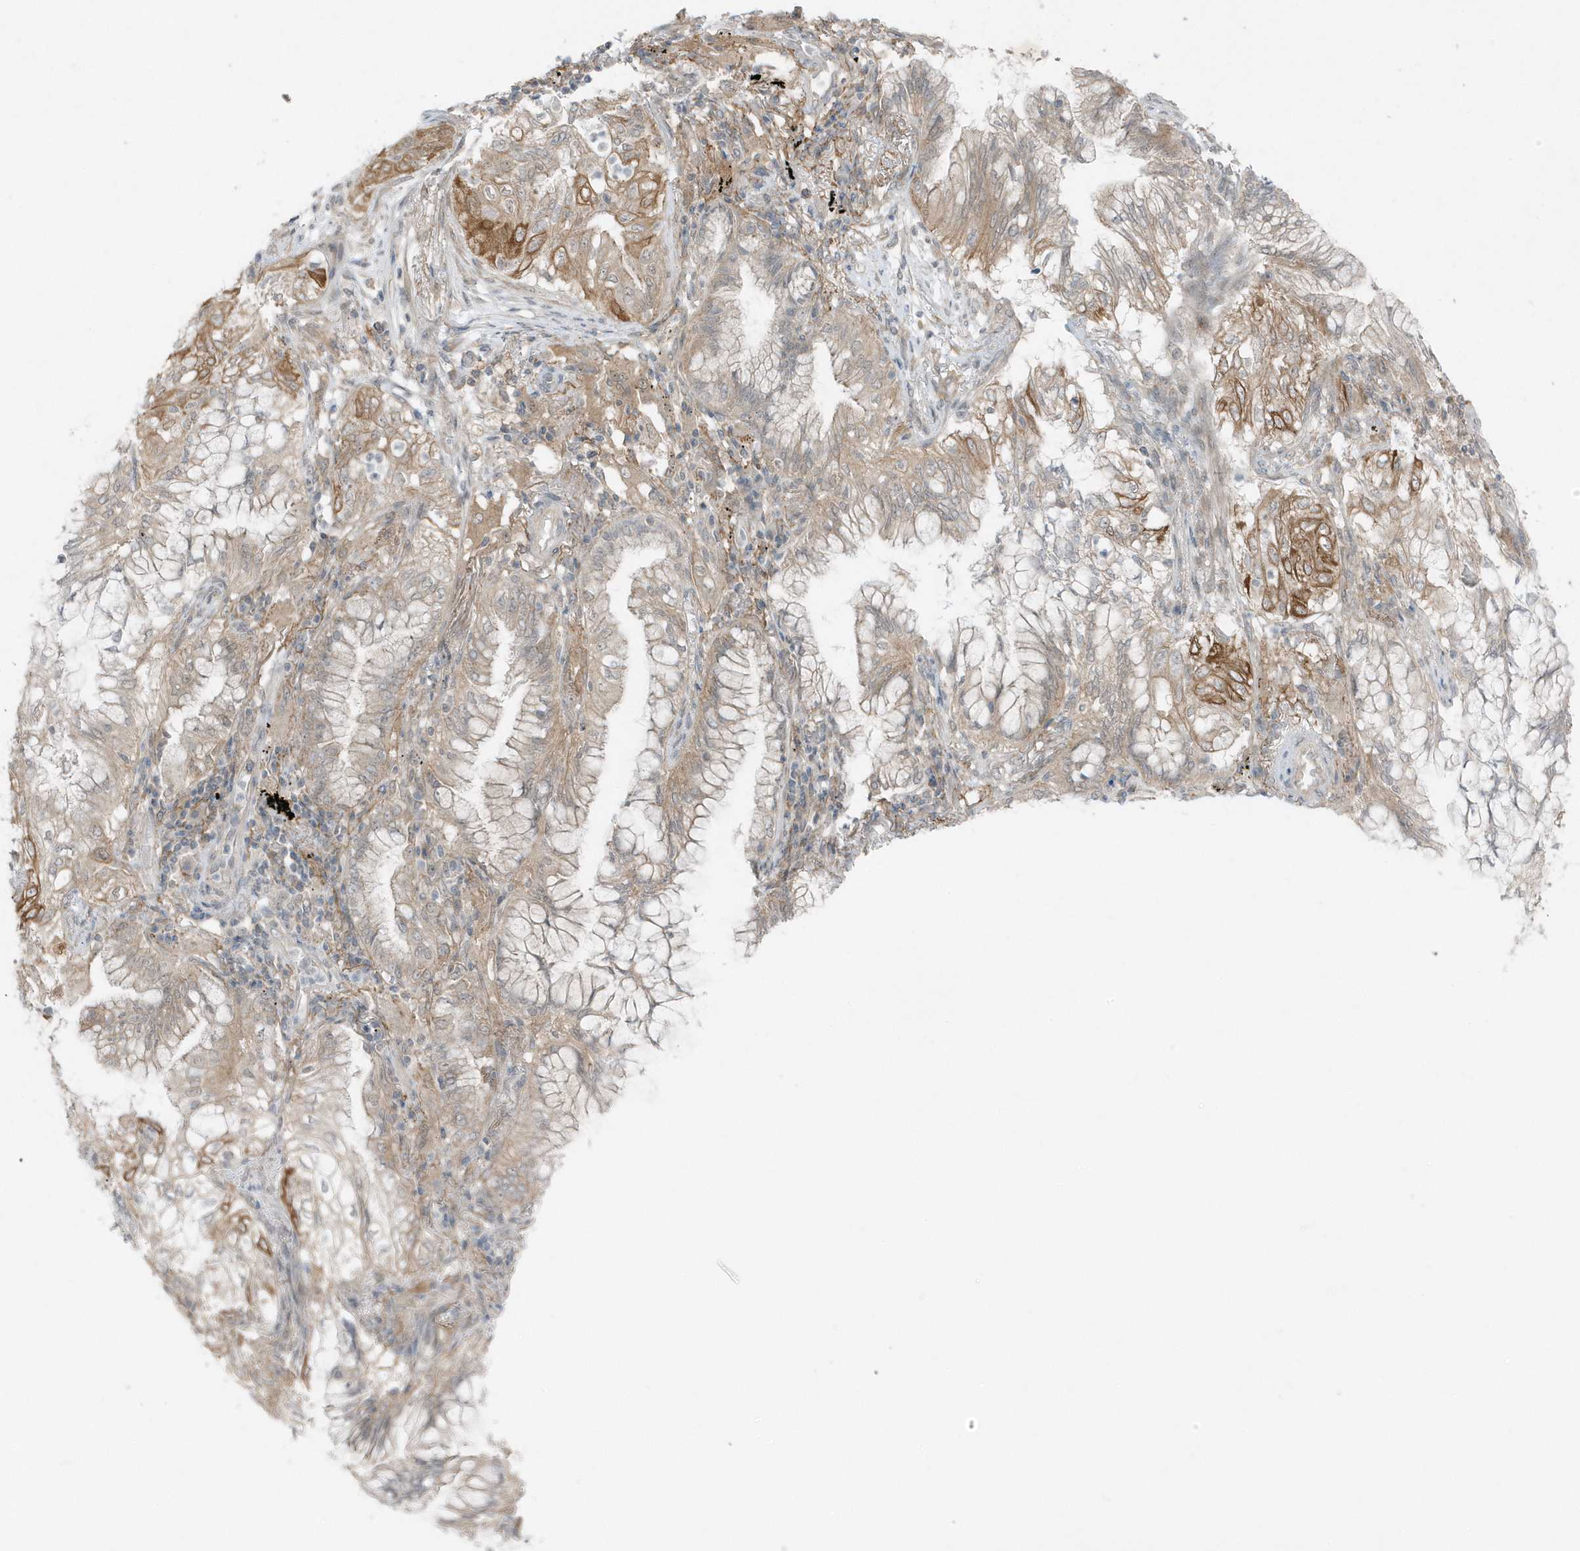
{"staining": {"intensity": "moderate", "quantity": "<25%", "location": "cytoplasmic/membranous"}, "tissue": "lung cancer", "cell_type": "Tumor cells", "image_type": "cancer", "snomed": [{"axis": "morphology", "description": "Adenocarcinoma, NOS"}, {"axis": "topography", "description": "Lung"}], "caption": "Lung adenocarcinoma tissue demonstrates moderate cytoplasmic/membranous positivity in approximately <25% of tumor cells, visualized by immunohistochemistry.", "gene": "PARD3B", "patient": {"sex": "female", "age": 70}}